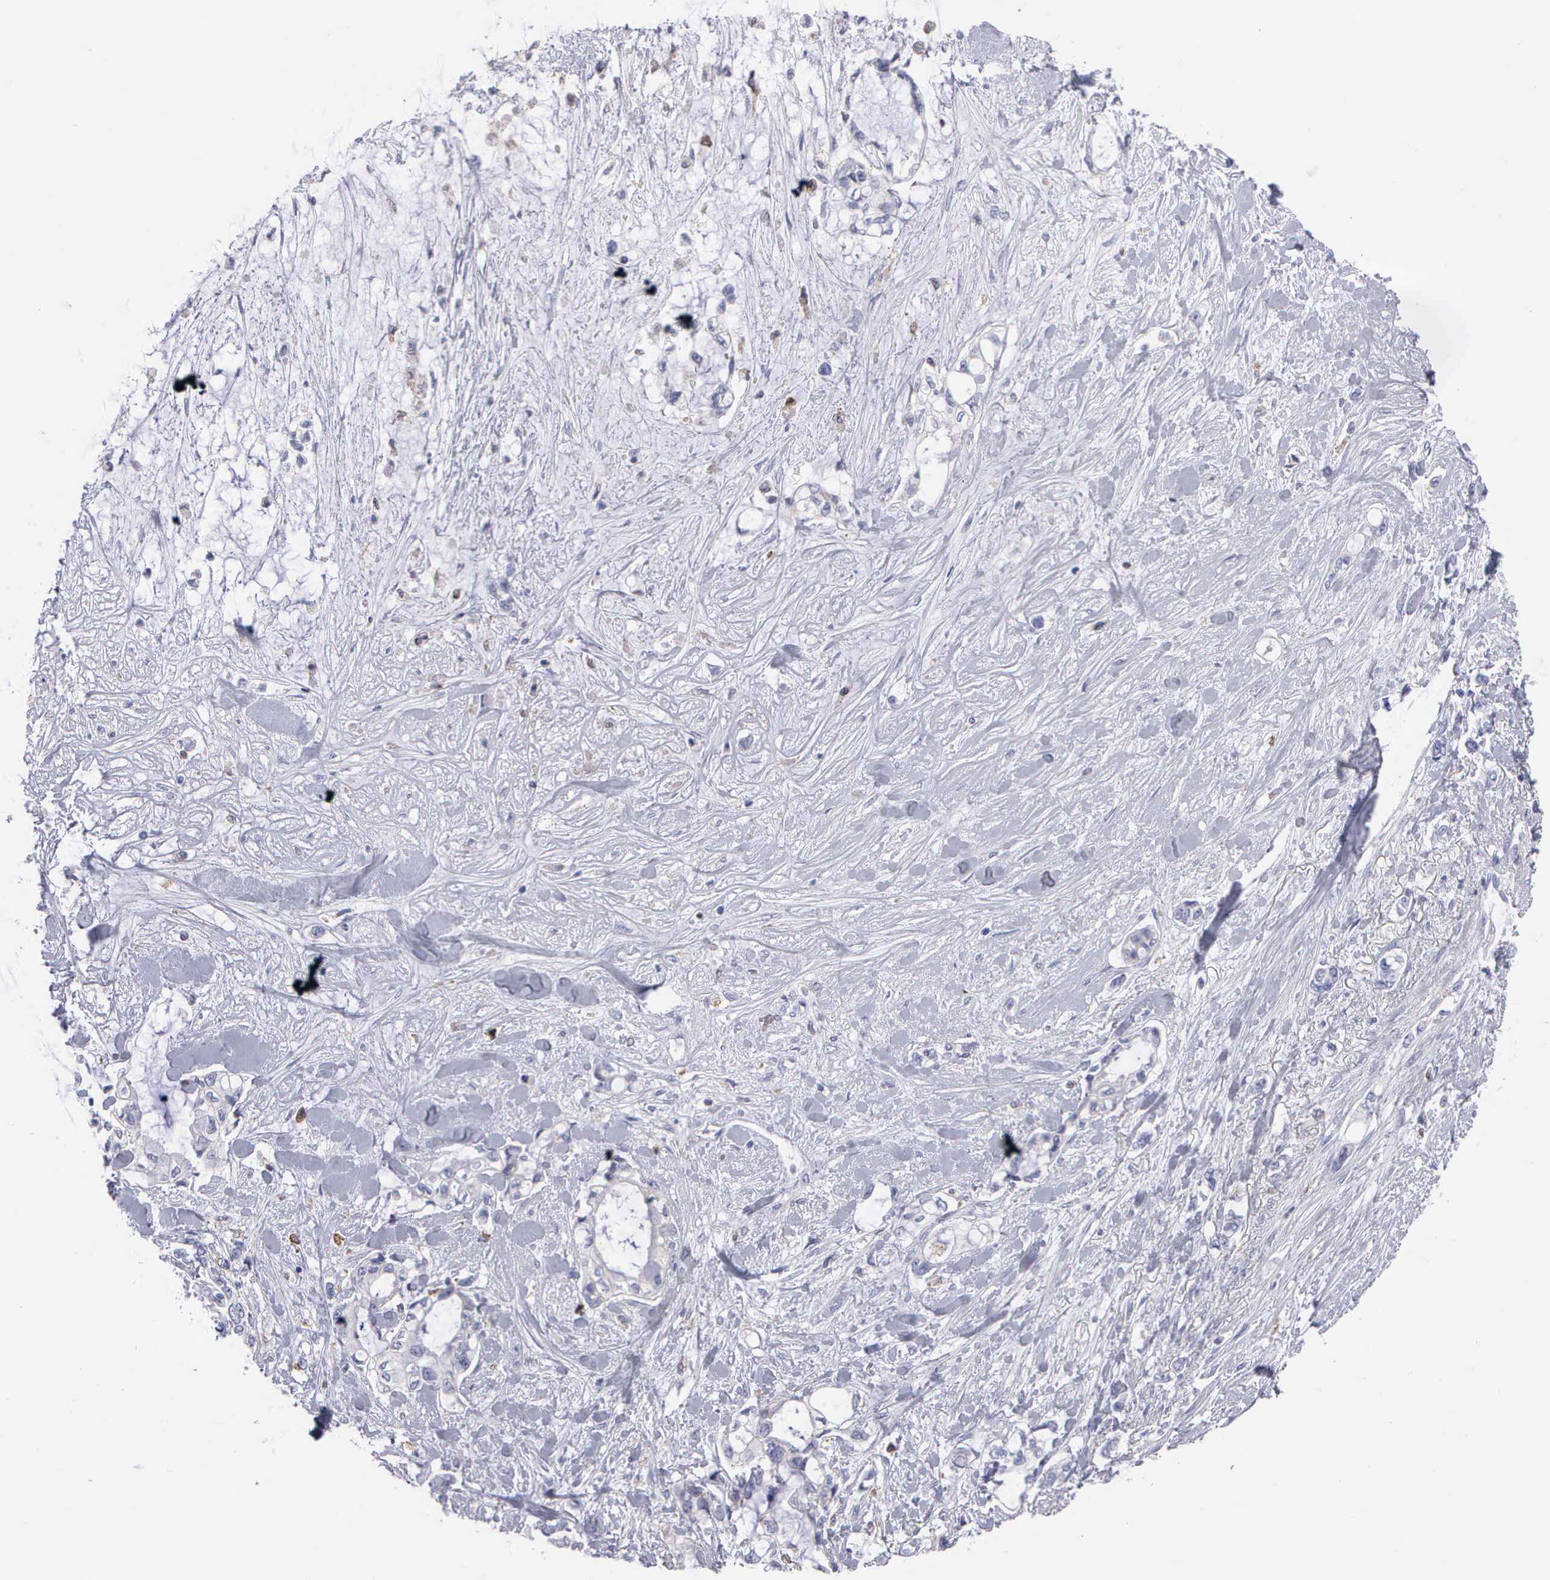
{"staining": {"intensity": "negative", "quantity": "none", "location": "none"}, "tissue": "pancreatic cancer", "cell_type": "Tumor cells", "image_type": "cancer", "snomed": [{"axis": "morphology", "description": "Adenocarcinoma, NOS"}, {"axis": "topography", "description": "Pancreas"}], "caption": "A photomicrograph of human pancreatic cancer is negative for staining in tumor cells. (Brightfield microscopy of DAB (3,3'-diaminobenzidine) immunohistochemistry (IHC) at high magnification).", "gene": "TYRP1", "patient": {"sex": "female", "age": 70}}